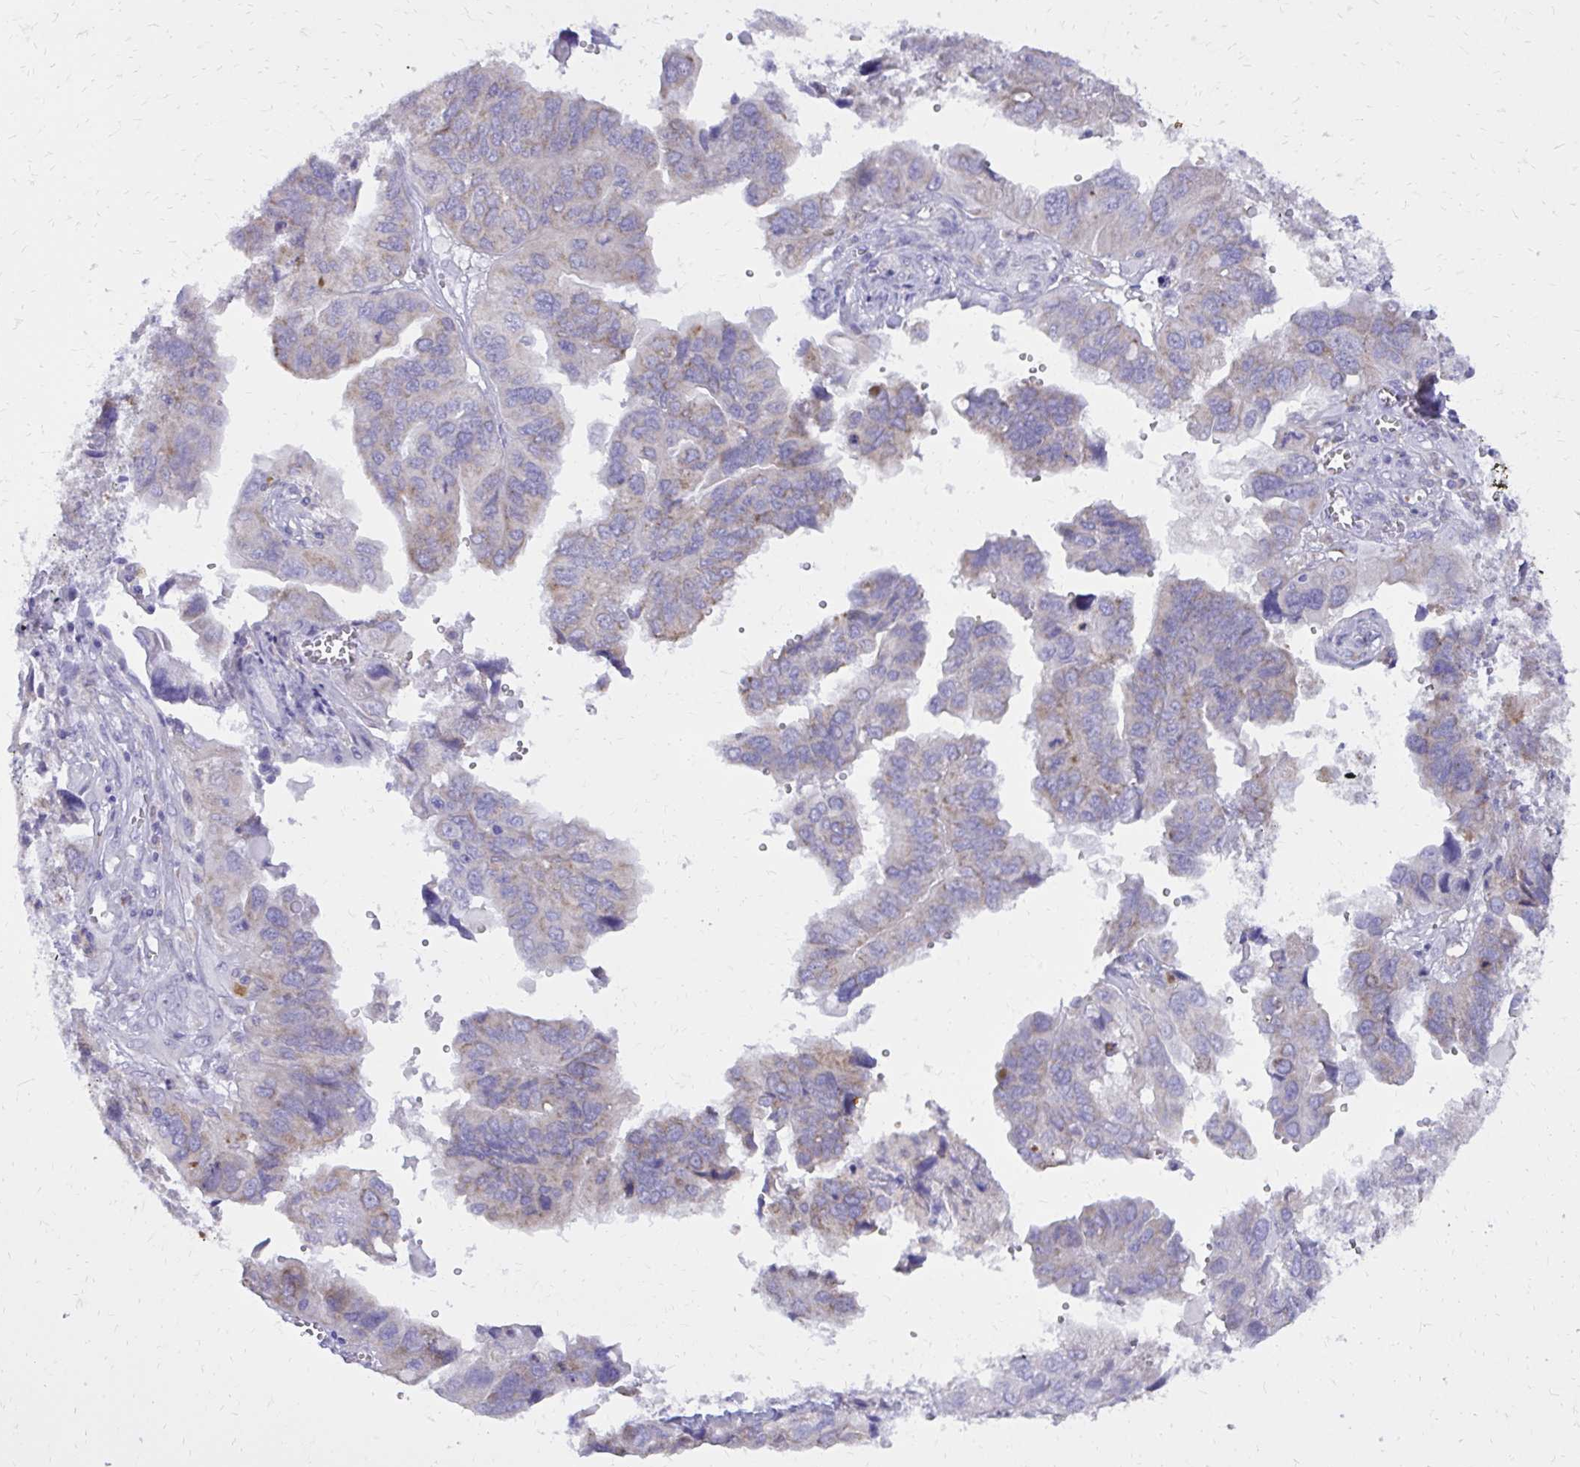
{"staining": {"intensity": "weak", "quantity": "<25%", "location": "cytoplasmic/membranous"}, "tissue": "ovarian cancer", "cell_type": "Tumor cells", "image_type": "cancer", "snomed": [{"axis": "morphology", "description": "Cystadenocarcinoma, serous, NOS"}, {"axis": "topography", "description": "Ovary"}], "caption": "Tumor cells show no significant expression in serous cystadenocarcinoma (ovarian).", "gene": "CAT", "patient": {"sex": "female", "age": 79}}